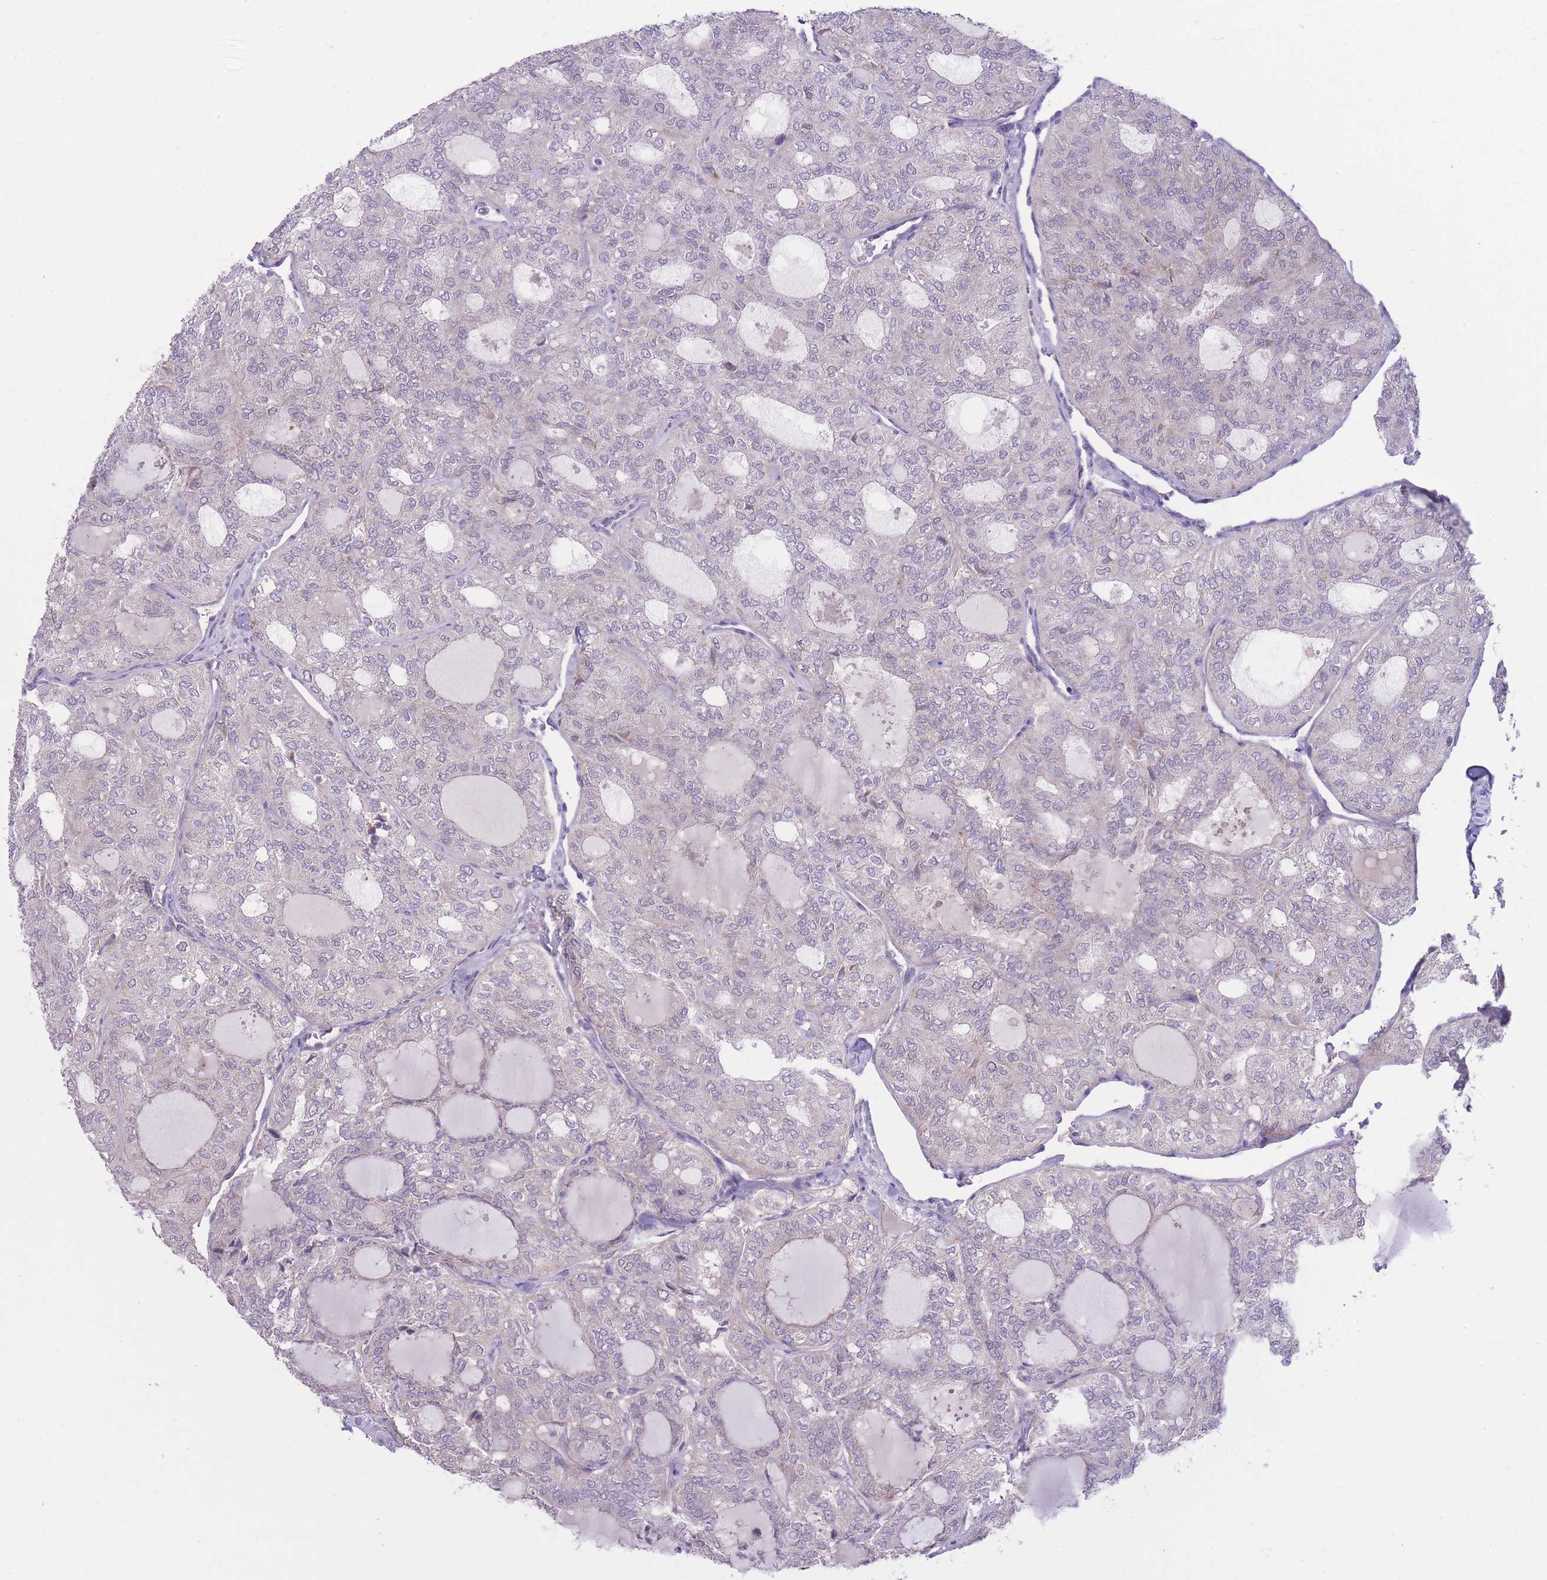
{"staining": {"intensity": "negative", "quantity": "none", "location": "none"}, "tissue": "thyroid cancer", "cell_type": "Tumor cells", "image_type": "cancer", "snomed": [{"axis": "morphology", "description": "Follicular adenoma carcinoma, NOS"}, {"axis": "topography", "description": "Thyroid gland"}], "caption": "Human follicular adenoma carcinoma (thyroid) stained for a protein using immunohistochemistry (IHC) shows no positivity in tumor cells.", "gene": "CCT6B", "patient": {"sex": "male", "age": 75}}